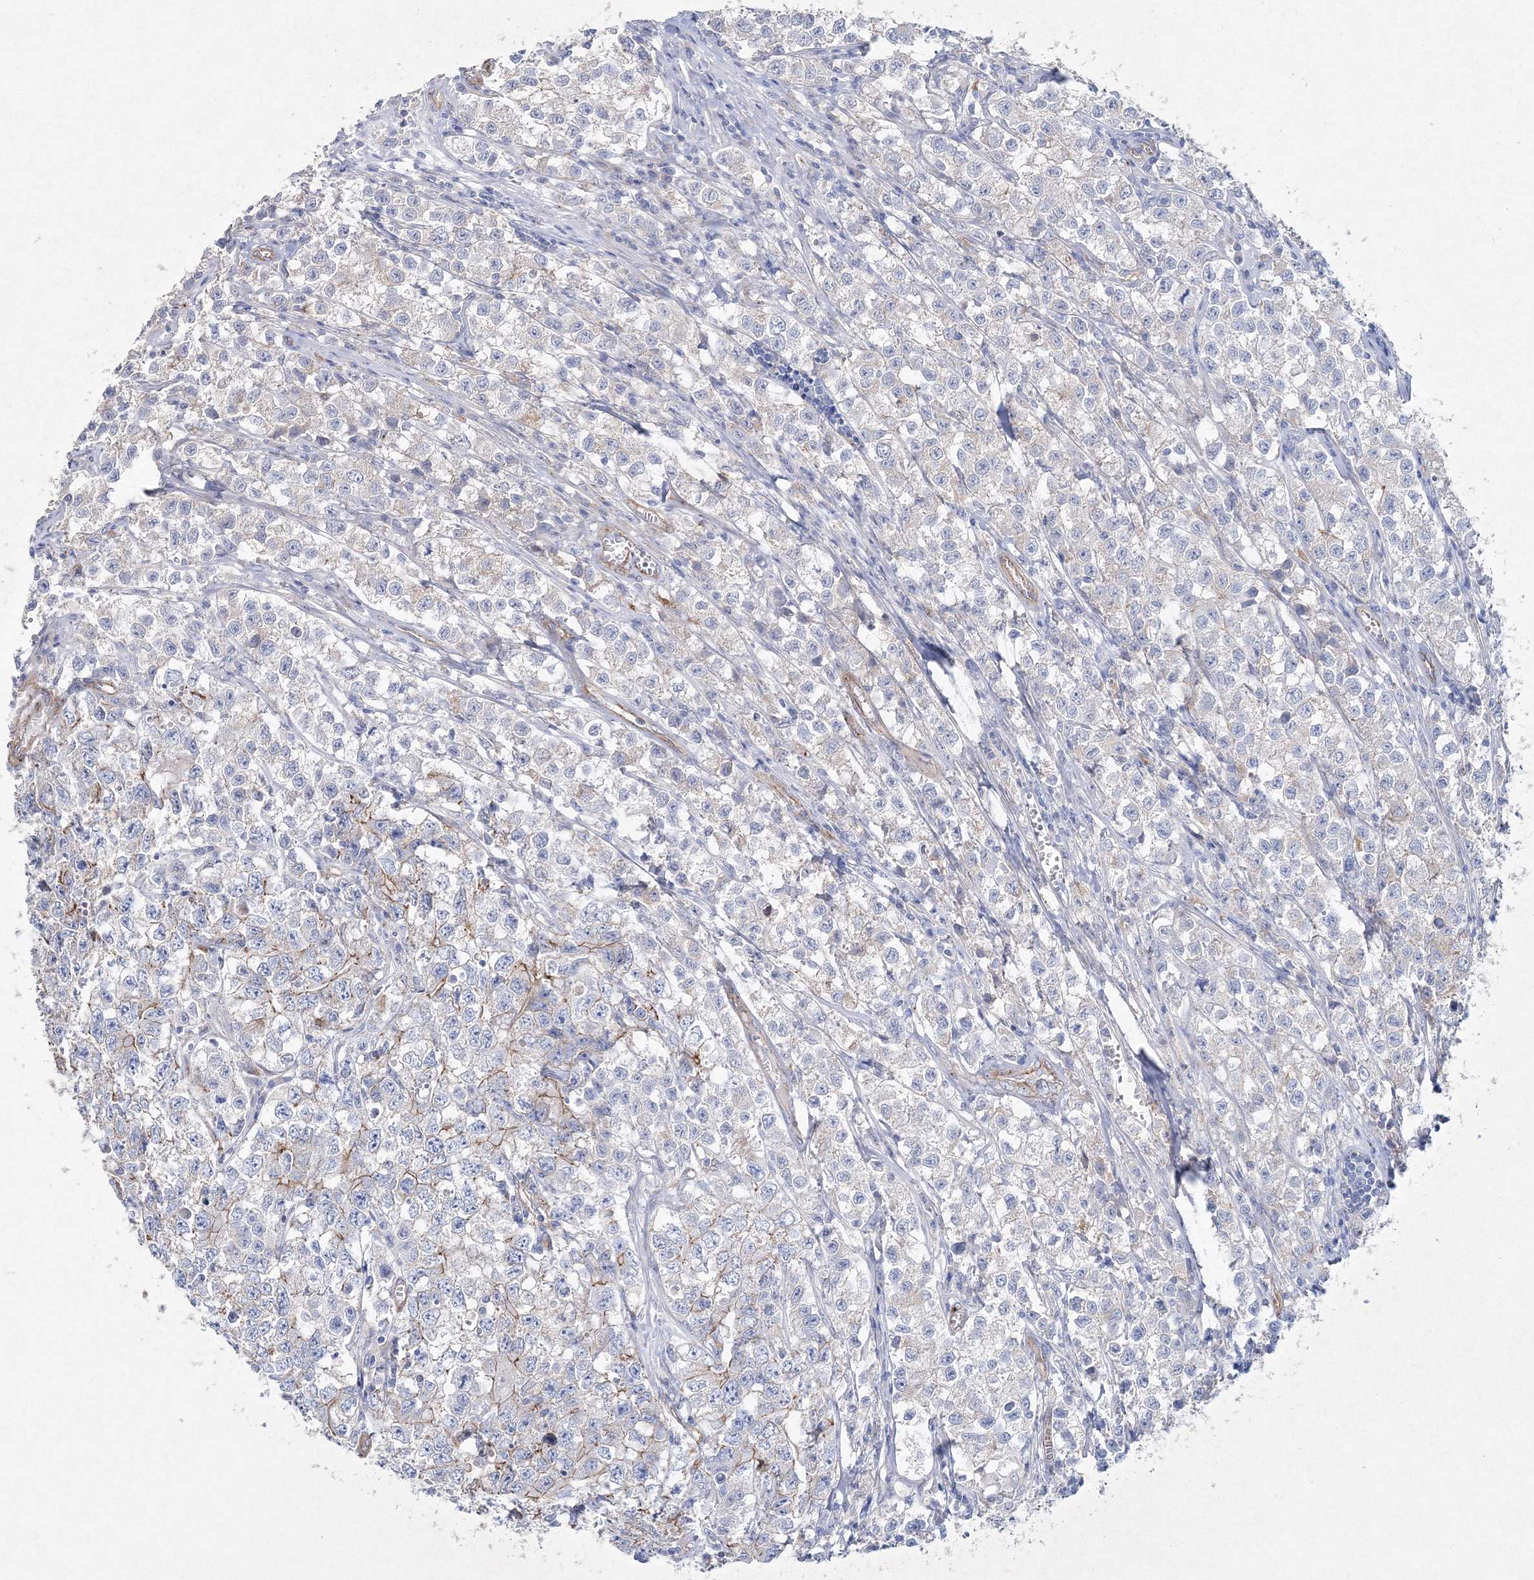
{"staining": {"intensity": "moderate", "quantity": "<25%", "location": "cytoplasmic/membranous"}, "tissue": "testis cancer", "cell_type": "Tumor cells", "image_type": "cancer", "snomed": [{"axis": "morphology", "description": "Seminoma, NOS"}, {"axis": "morphology", "description": "Carcinoma, Embryonal, NOS"}, {"axis": "topography", "description": "Testis"}], "caption": "Testis embryonal carcinoma tissue shows moderate cytoplasmic/membranous expression in approximately <25% of tumor cells (IHC, brightfield microscopy, high magnification).", "gene": "NAA40", "patient": {"sex": "male", "age": 43}}